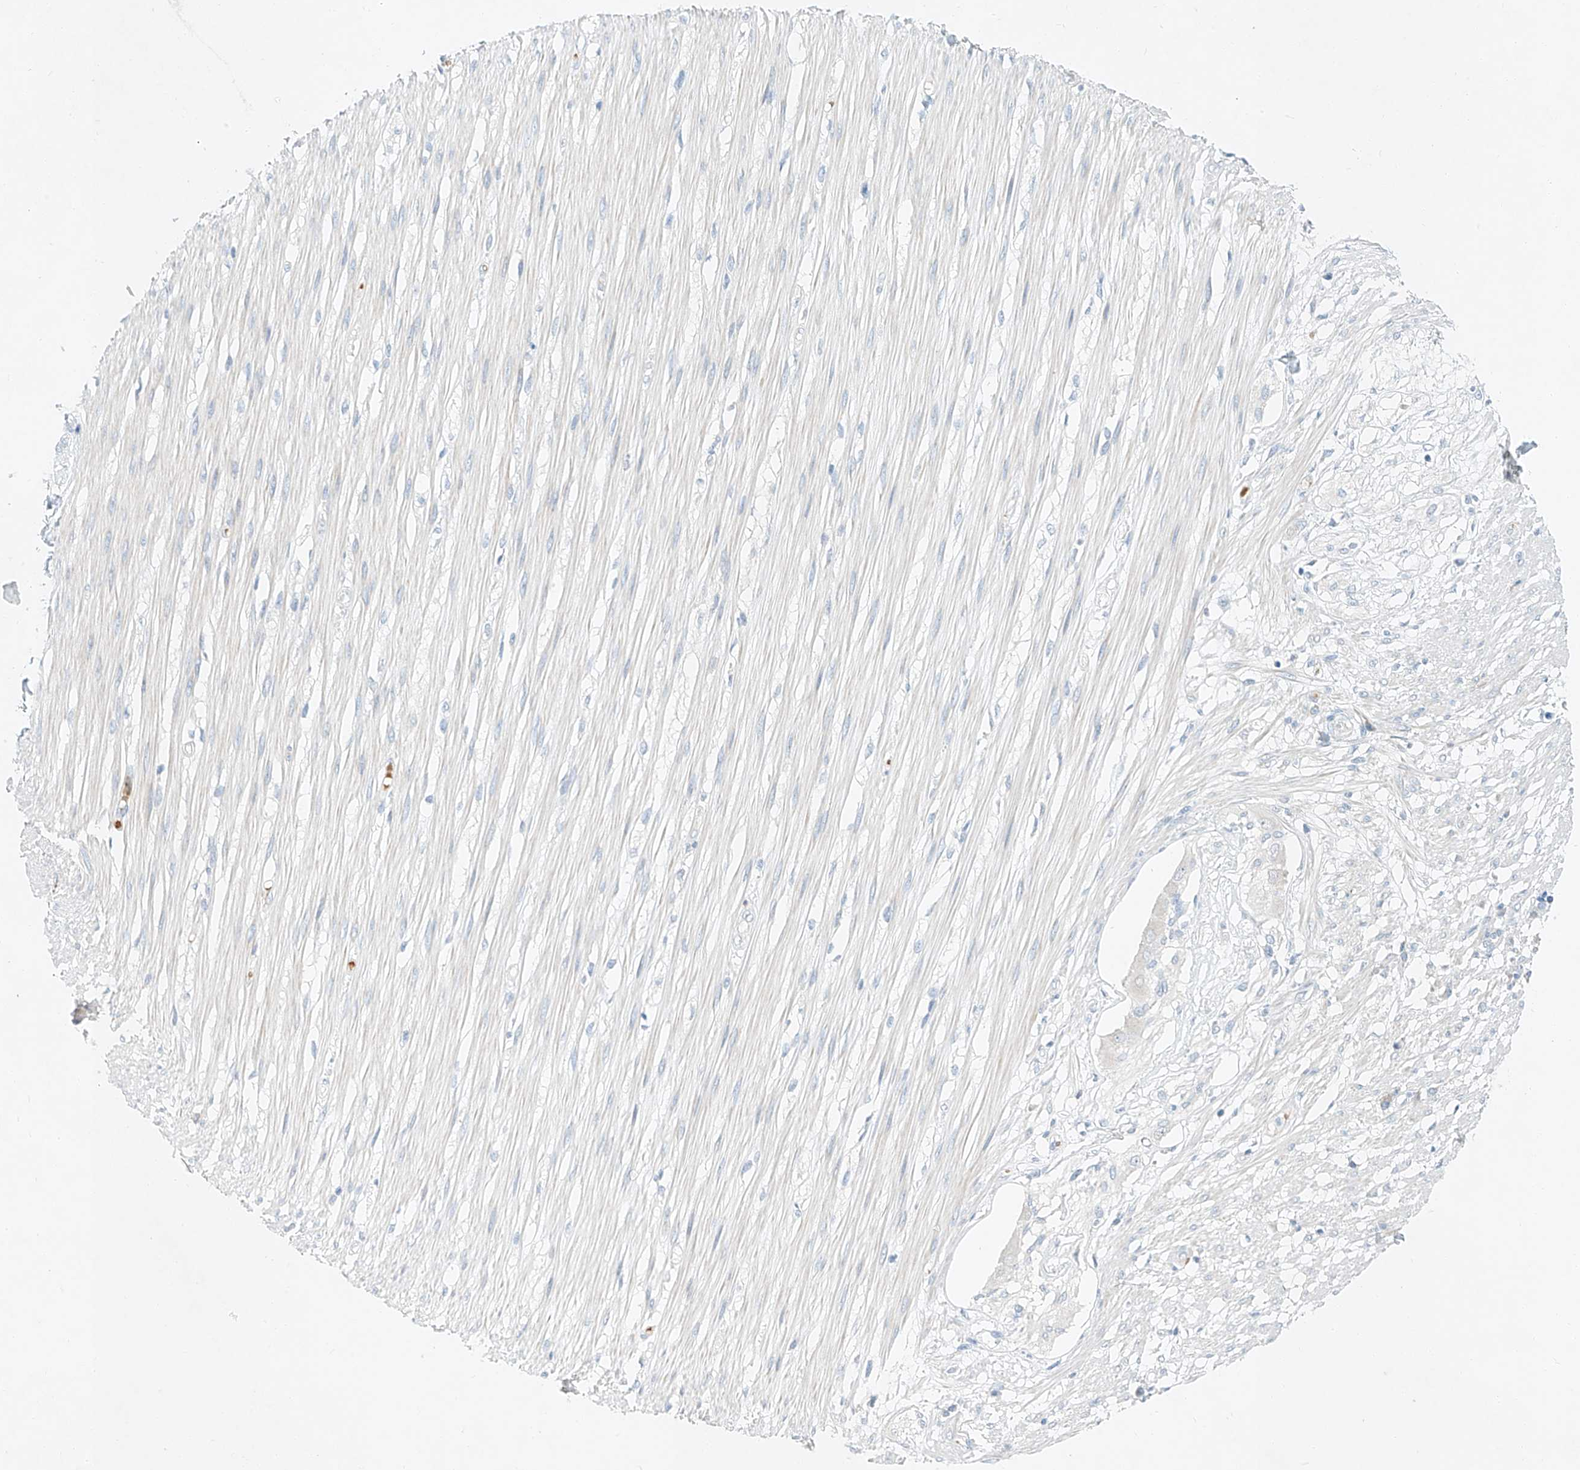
{"staining": {"intensity": "negative", "quantity": "none", "location": "none"}, "tissue": "smooth muscle", "cell_type": "Smooth muscle cells", "image_type": "normal", "snomed": [{"axis": "morphology", "description": "Normal tissue, NOS"}, {"axis": "morphology", "description": "Adenocarcinoma, NOS"}, {"axis": "topography", "description": "Colon"}, {"axis": "topography", "description": "Peripheral nerve tissue"}], "caption": "High power microscopy photomicrograph of an IHC image of benign smooth muscle, revealing no significant staining in smooth muscle cells.", "gene": "SYTL3", "patient": {"sex": "male", "age": 14}}